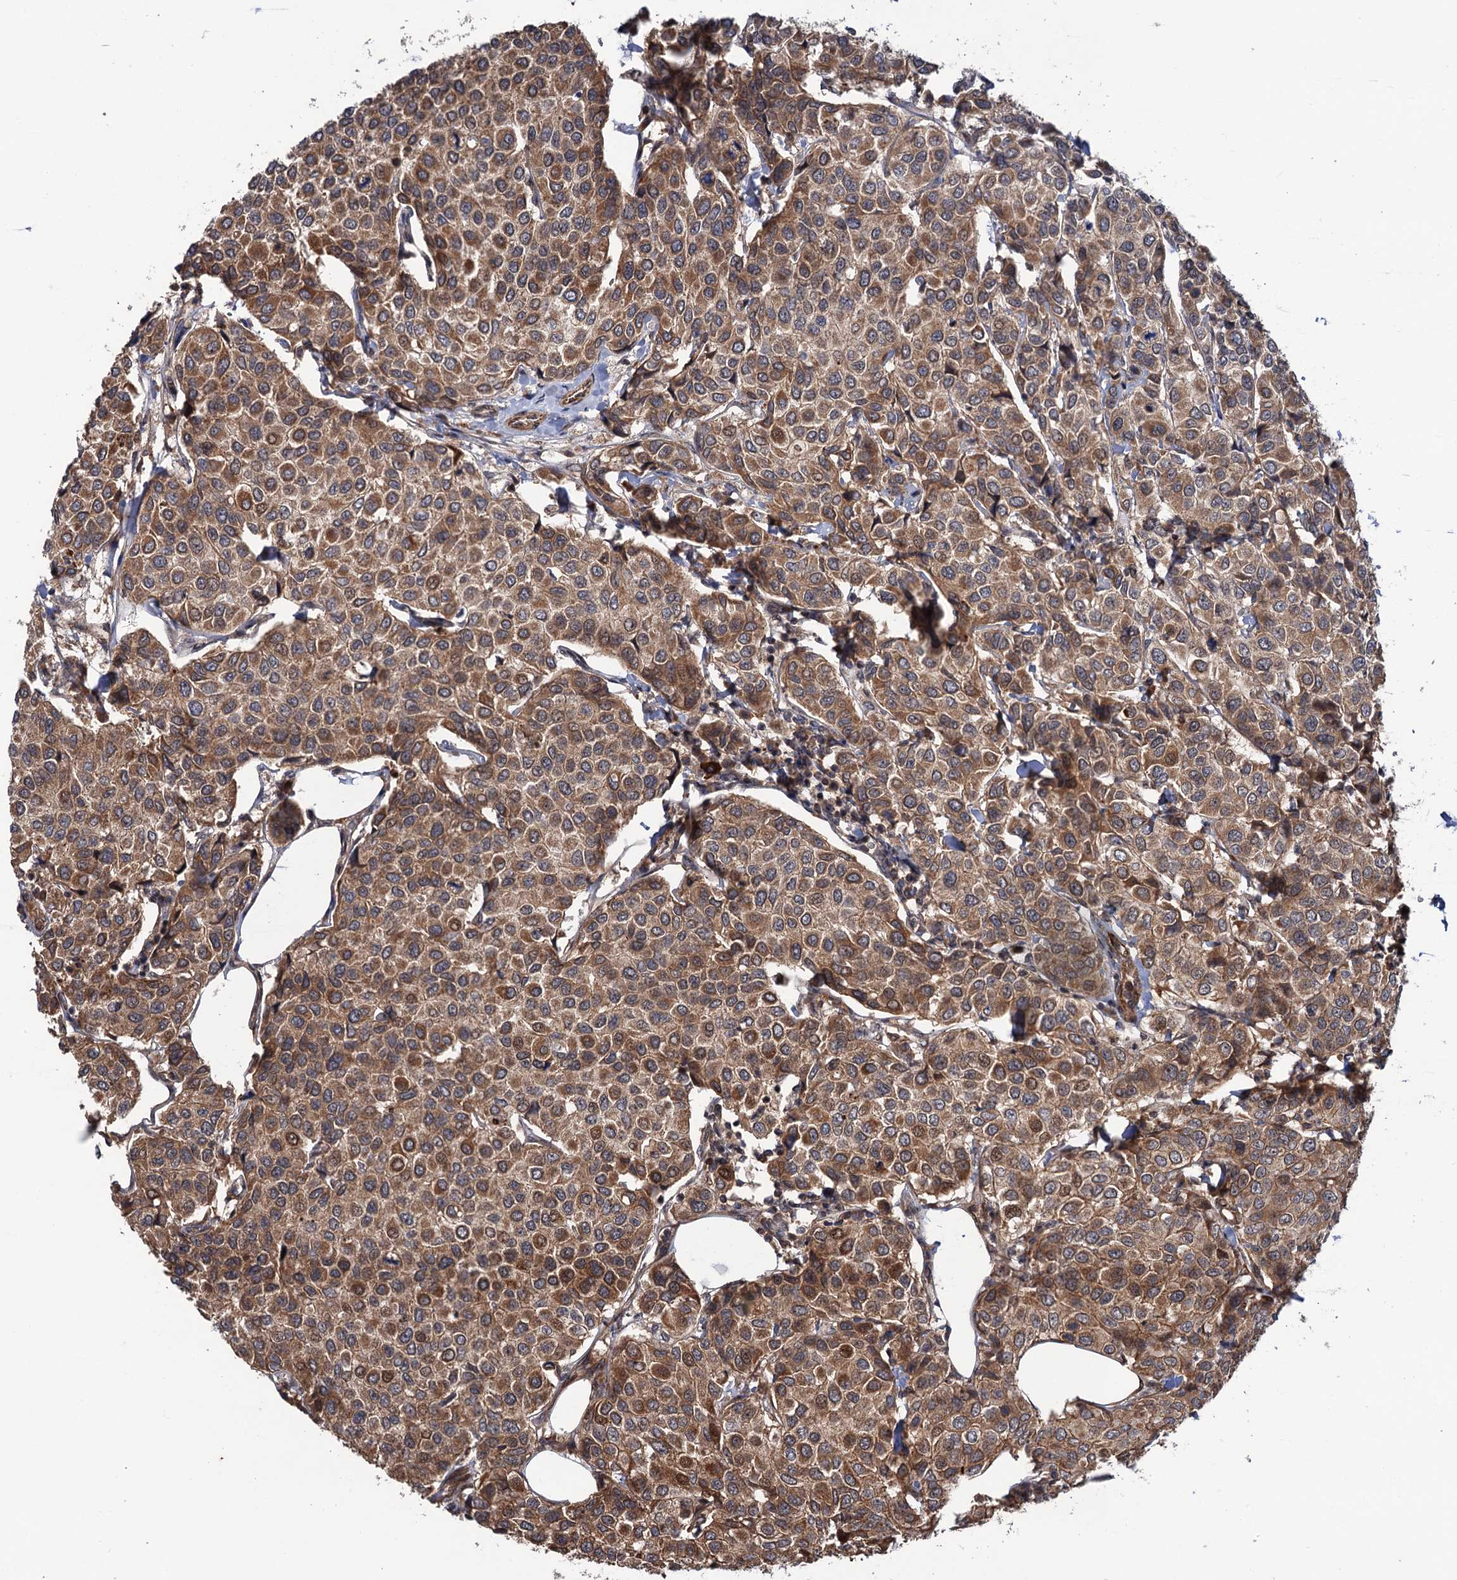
{"staining": {"intensity": "moderate", "quantity": ">75%", "location": "cytoplasmic/membranous"}, "tissue": "breast cancer", "cell_type": "Tumor cells", "image_type": "cancer", "snomed": [{"axis": "morphology", "description": "Duct carcinoma"}, {"axis": "topography", "description": "Breast"}], "caption": "Approximately >75% of tumor cells in breast invasive ductal carcinoma display moderate cytoplasmic/membranous protein positivity as visualized by brown immunohistochemical staining.", "gene": "FSIP1", "patient": {"sex": "female", "age": 55}}